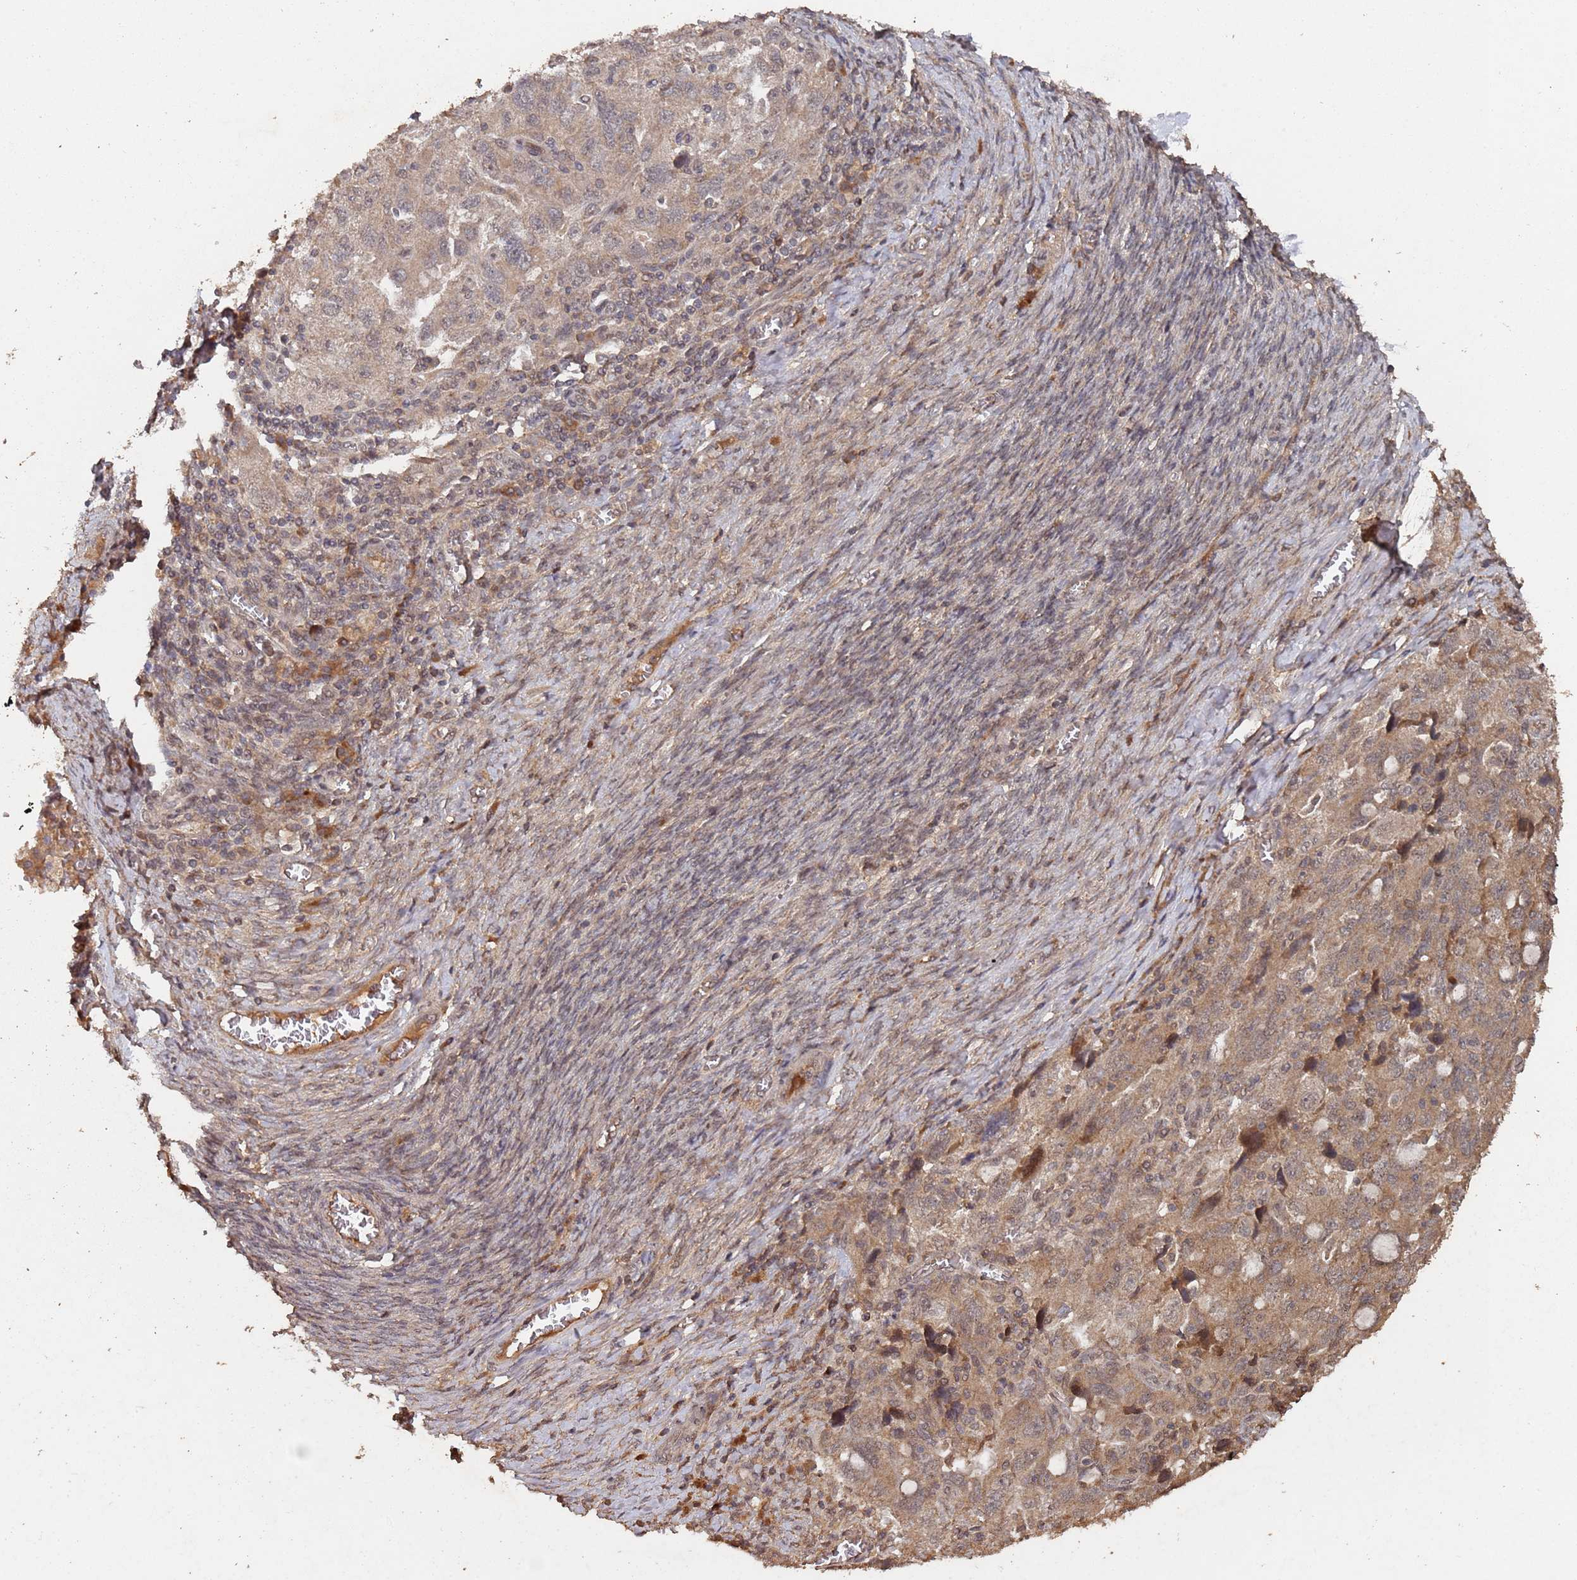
{"staining": {"intensity": "weak", "quantity": ">75%", "location": "cytoplasmic/membranous"}, "tissue": "ovarian cancer", "cell_type": "Tumor cells", "image_type": "cancer", "snomed": [{"axis": "morphology", "description": "Carcinoma, NOS"}, {"axis": "morphology", "description": "Cystadenocarcinoma, serous, NOS"}, {"axis": "topography", "description": "Ovary"}], "caption": "Weak cytoplasmic/membranous protein staining is appreciated in approximately >75% of tumor cells in ovarian cancer (serous cystadenocarcinoma).", "gene": "FRAT1", "patient": {"sex": "female", "age": 69}}